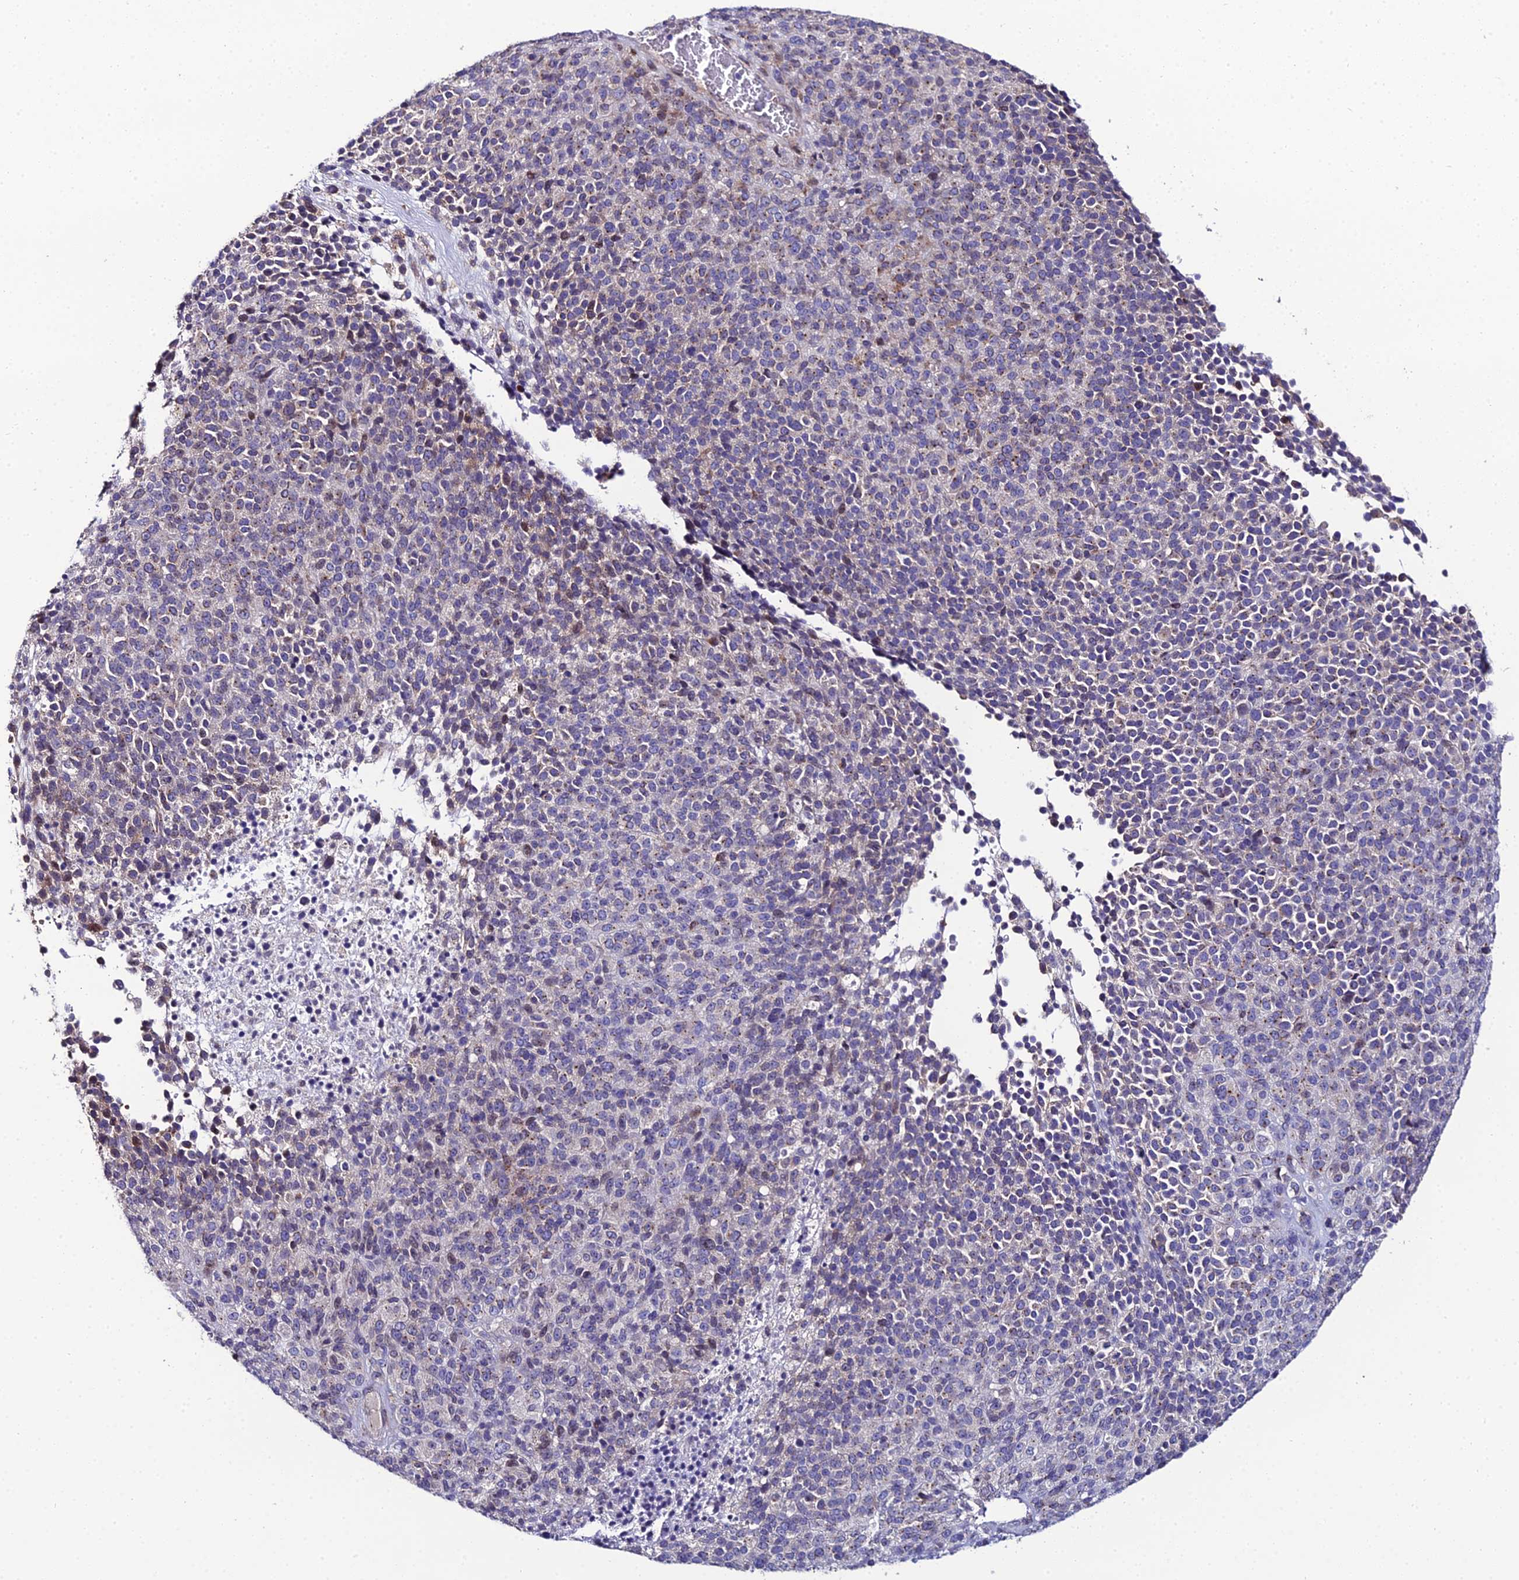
{"staining": {"intensity": "negative", "quantity": "none", "location": "none"}, "tissue": "melanoma", "cell_type": "Tumor cells", "image_type": "cancer", "snomed": [{"axis": "morphology", "description": "Malignant melanoma, Metastatic site"}, {"axis": "topography", "description": "Brain"}], "caption": "A photomicrograph of human malignant melanoma (metastatic site) is negative for staining in tumor cells. Brightfield microscopy of IHC stained with DAB (3,3'-diaminobenzidine) (brown) and hematoxylin (blue), captured at high magnification.", "gene": "DDX19A", "patient": {"sex": "female", "age": 56}}